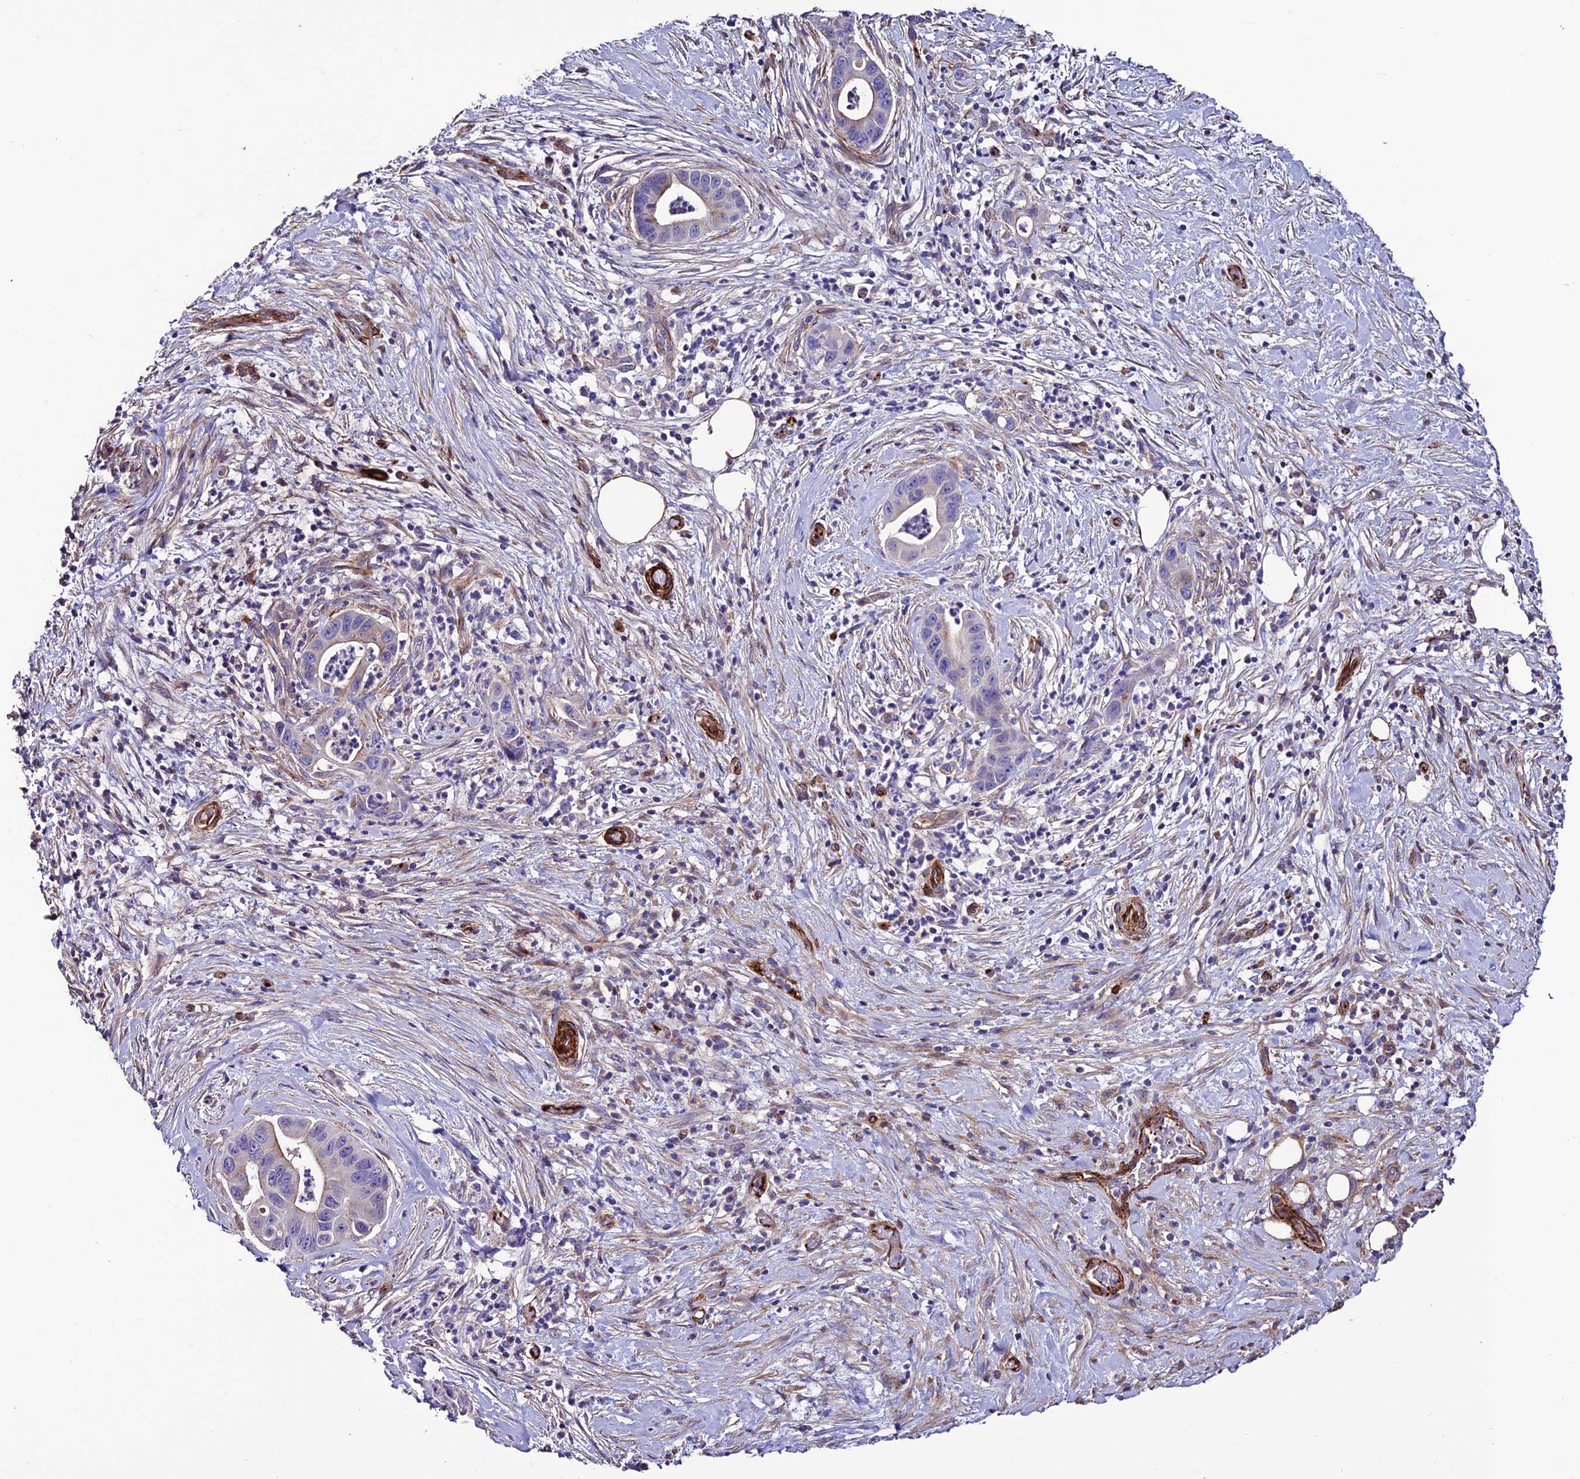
{"staining": {"intensity": "negative", "quantity": "none", "location": "none"}, "tissue": "pancreatic cancer", "cell_type": "Tumor cells", "image_type": "cancer", "snomed": [{"axis": "morphology", "description": "Adenocarcinoma, NOS"}, {"axis": "topography", "description": "Pancreas"}], "caption": "IHC photomicrograph of human pancreatic cancer (adenocarcinoma) stained for a protein (brown), which reveals no staining in tumor cells. (Stains: DAB immunohistochemistry with hematoxylin counter stain, Microscopy: brightfield microscopy at high magnification).", "gene": "REX1BD", "patient": {"sex": "male", "age": 73}}